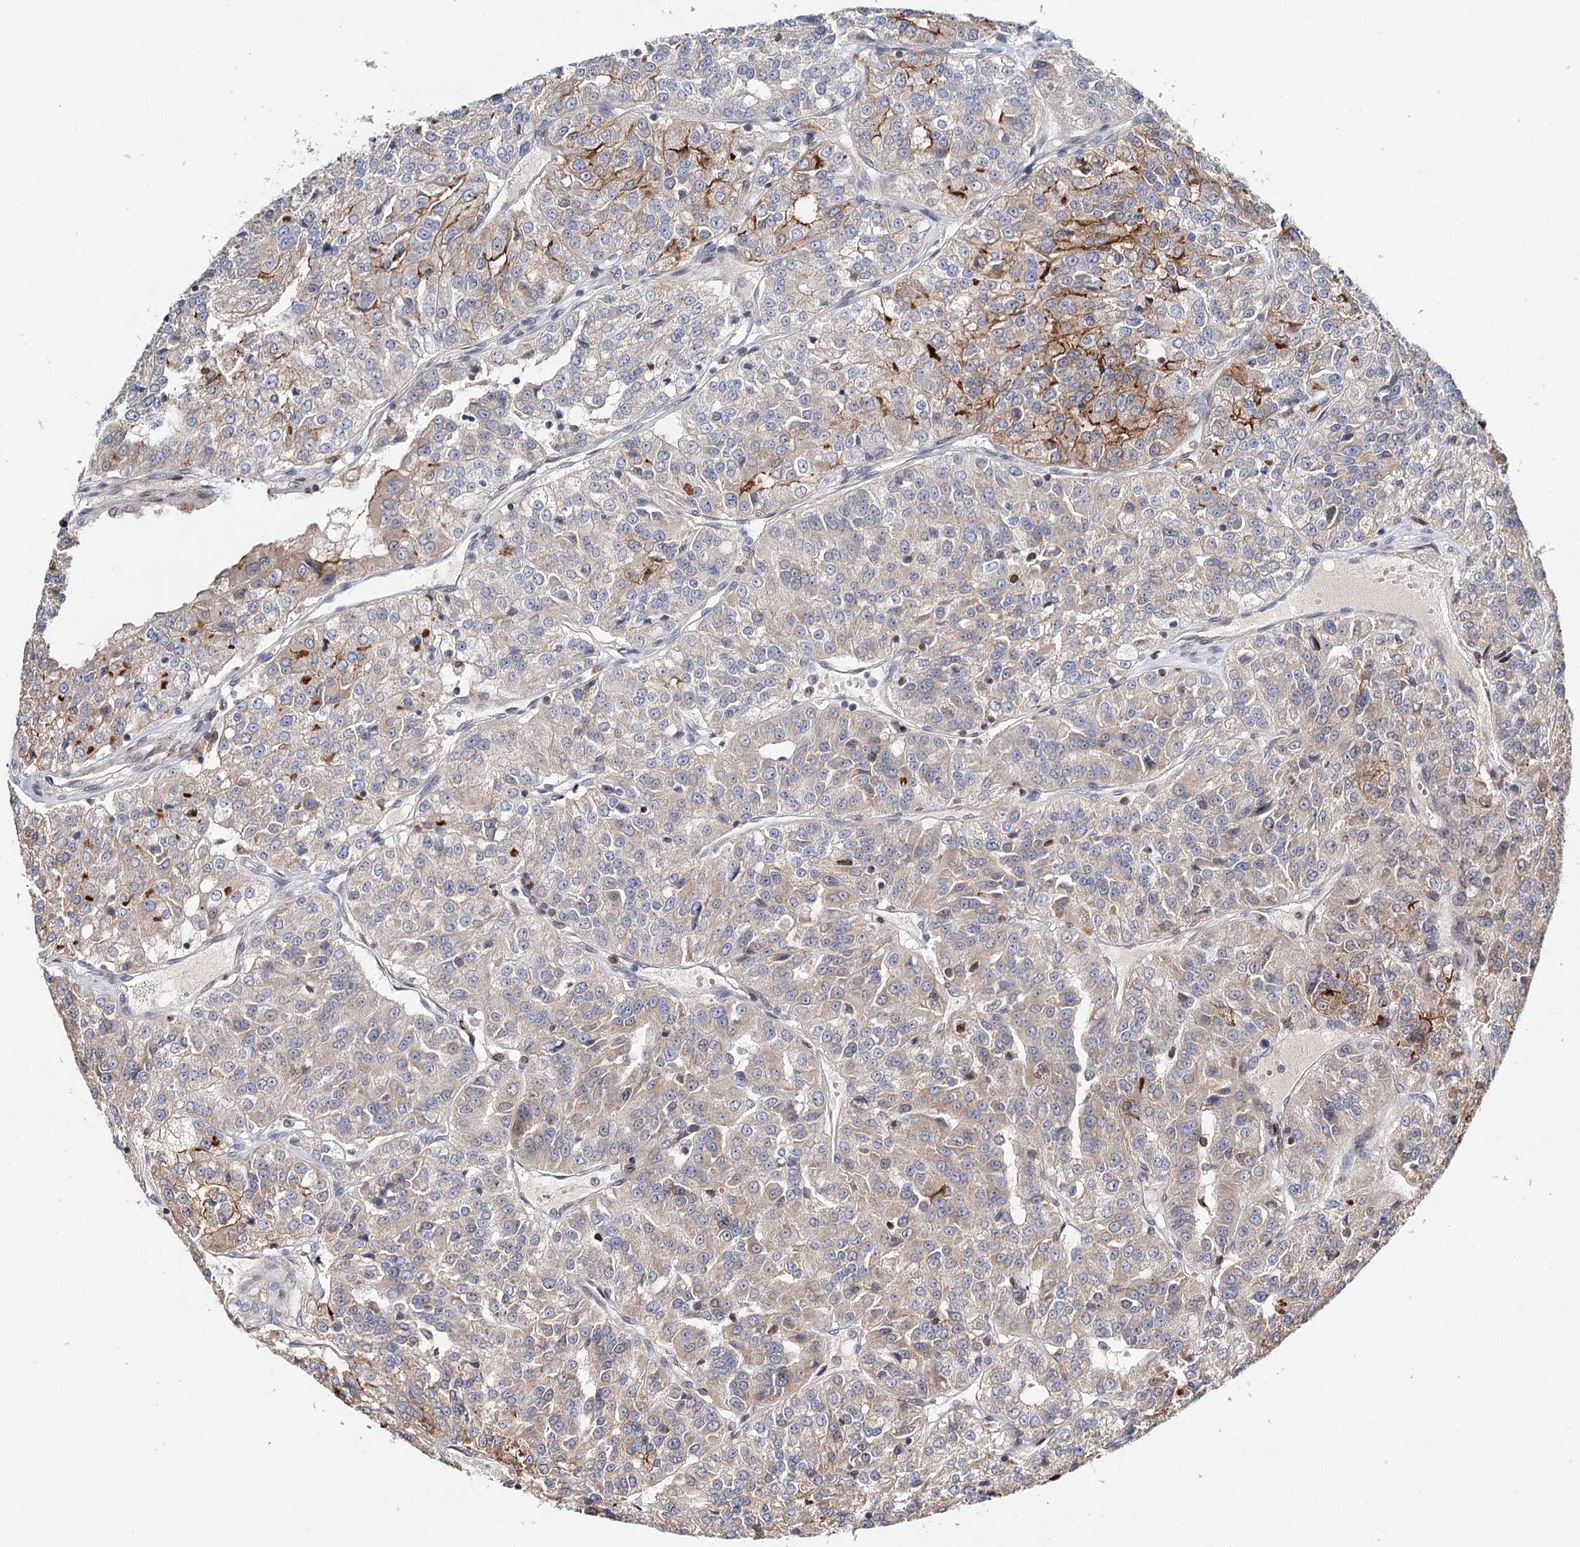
{"staining": {"intensity": "moderate", "quantity": "25%-75%", "location": "cytoplasmic/membranous"}, "tissue": "renal cancer", "cell_type": "Tumor cells", "image_type": "cancer", "snomed": [{"axis": "morphology", "description": "Adenocarcinoma, NOS"}, {"axis": "topography", "description": "Kidney"}], "caption": "Renal cancer (adenocarcinoma) stained with a brown dye exhibits moderate cytoplasmic/membranous positive expression in approximately 25%-75% of tumor cells.", "gene": "CFAP46", "patient": {"sex": "female", "age": 63}}